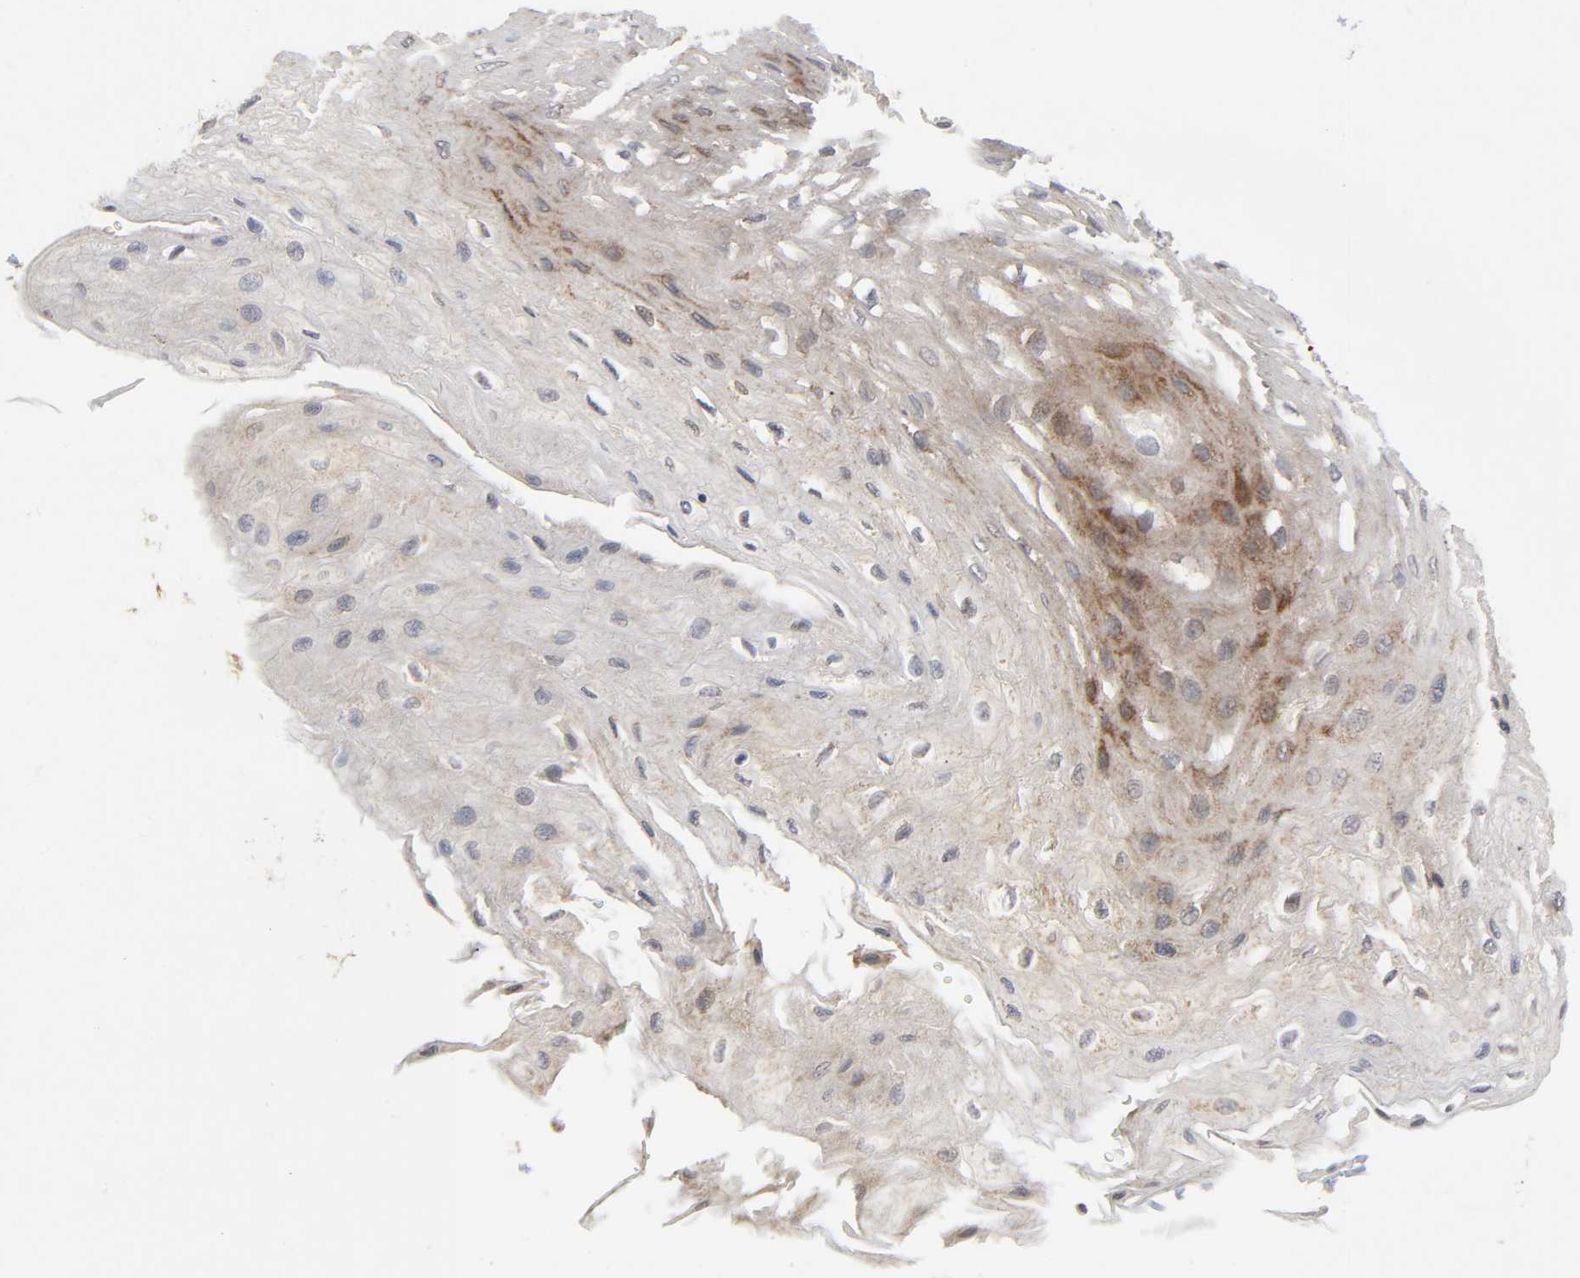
{"staining": {"intensity": "moderate", "quantity": ">75%", "location": "cytoplasmic/membranous"}, "tissue": "esophagus", "cell_type": "Squamous epithelial cells", "image_type": "normal", "snomed": [{"axis": "morphology", "description": "Normal tissue, NOS"}, {"axis": "topography", "description": "Esophagus"}], "caption": "High-magnification brightfield microscopy of normal esophagus stained with DAB (brown) and counterstained with hematoxylin (blue). squamous epithelial cells exhibit moderate cytoplasmic/membranous staining is present in about>75% of cells. (DAB = brown stain, brightfield microscopy at high magnification).", "gene": "SLC30A9", "patient": {"sex": "female", "age": 72}}